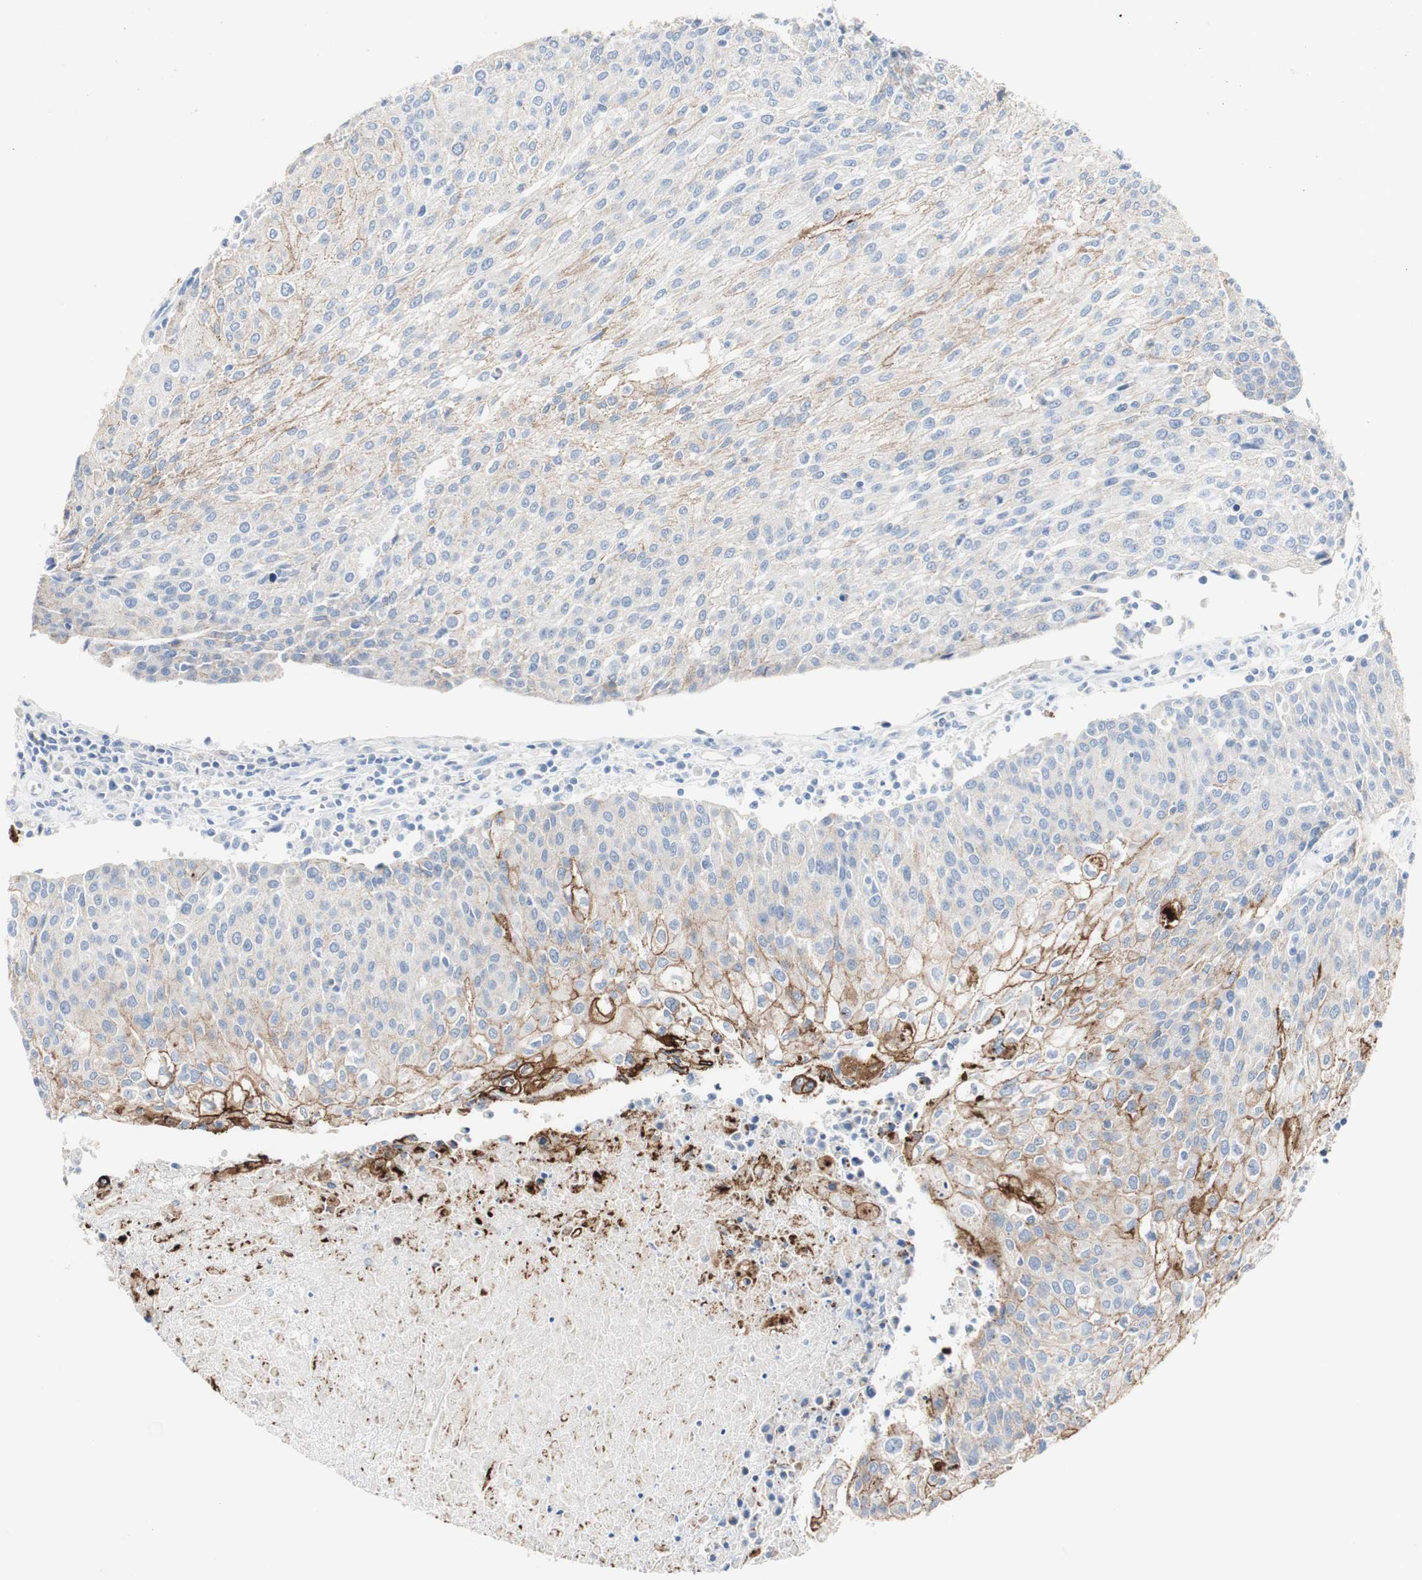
{"staining": {"intensity": "moderate", "quantity": "25%-75%", "location": "cytoplasmic/membranous"}, "tissue": "urothelial cancer", "cell_type": "Tumor cells", "image_type": "cancer", "snomed": [{"axis": "morphology", "description": "Urothelial carcinoma, High grade"}, {"axis": "topography", "description": "Urinary bladder"}], "caption": "Urothelial cancer stained with DAB immunohistochemistry demonstrates medium levels of moderate cytoplasmic/membranous expression in approximately 25%-75% of tumor cells.", "gene": "DSC2", "patient": {"sex": "female", "age": 85}}